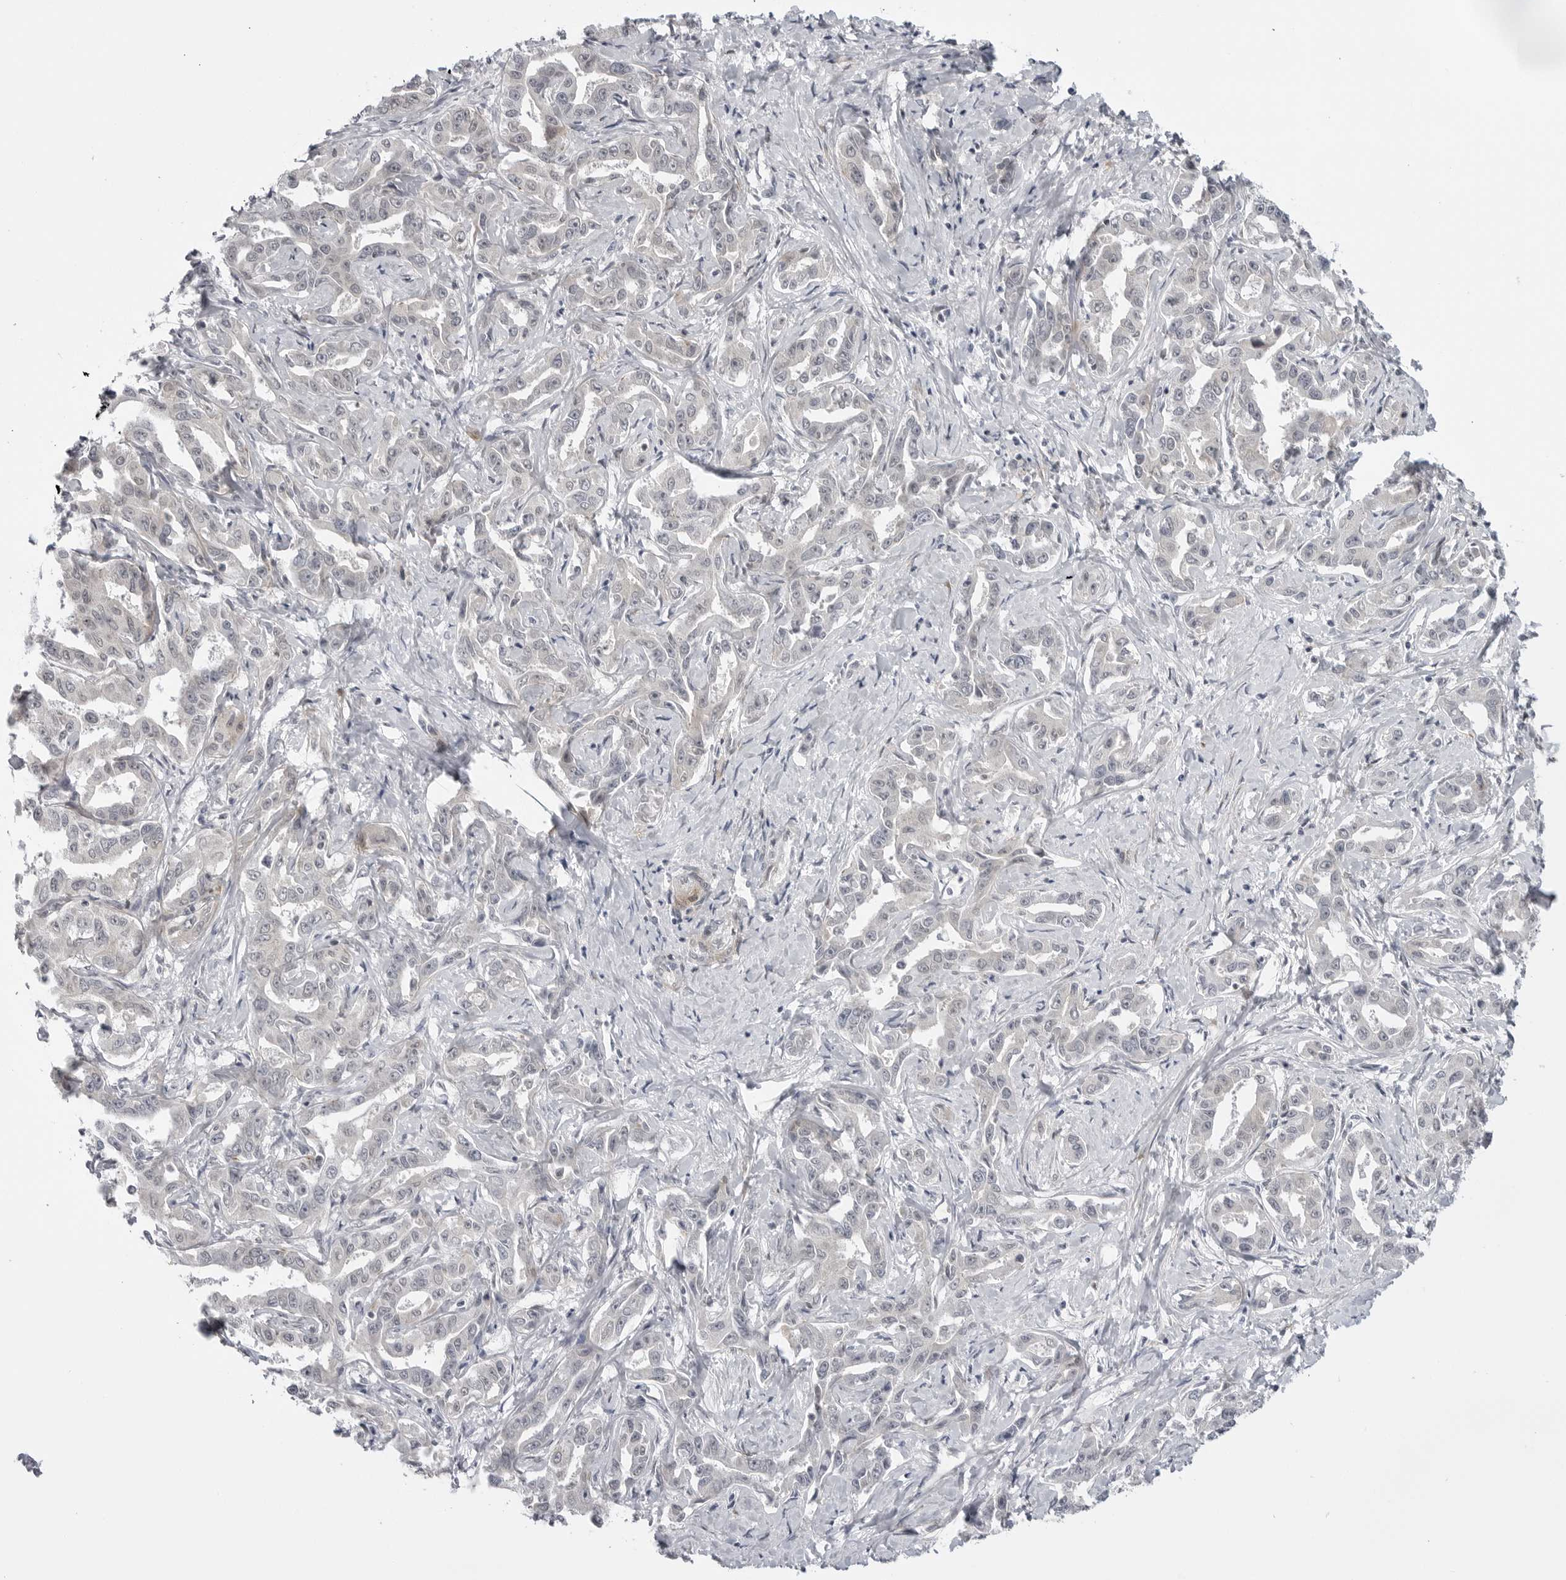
{"staining": {"intensity": "negative", "quantity": "none", "location": "none"}, "tissue": "liver cancer", "cell_type": "Tumor cells", "image_type": "cancer", "snomed": [{"axis": "morphology", "description": "Cholangiocarcinoma"}, {"axis": "topography", "description": "Liver"}], "caption": "Image shows no significant protein staining in tumor cells of liver cancer.", "gene": "ADAMTS5", "patient": {"sex": "male", "age": 59}}